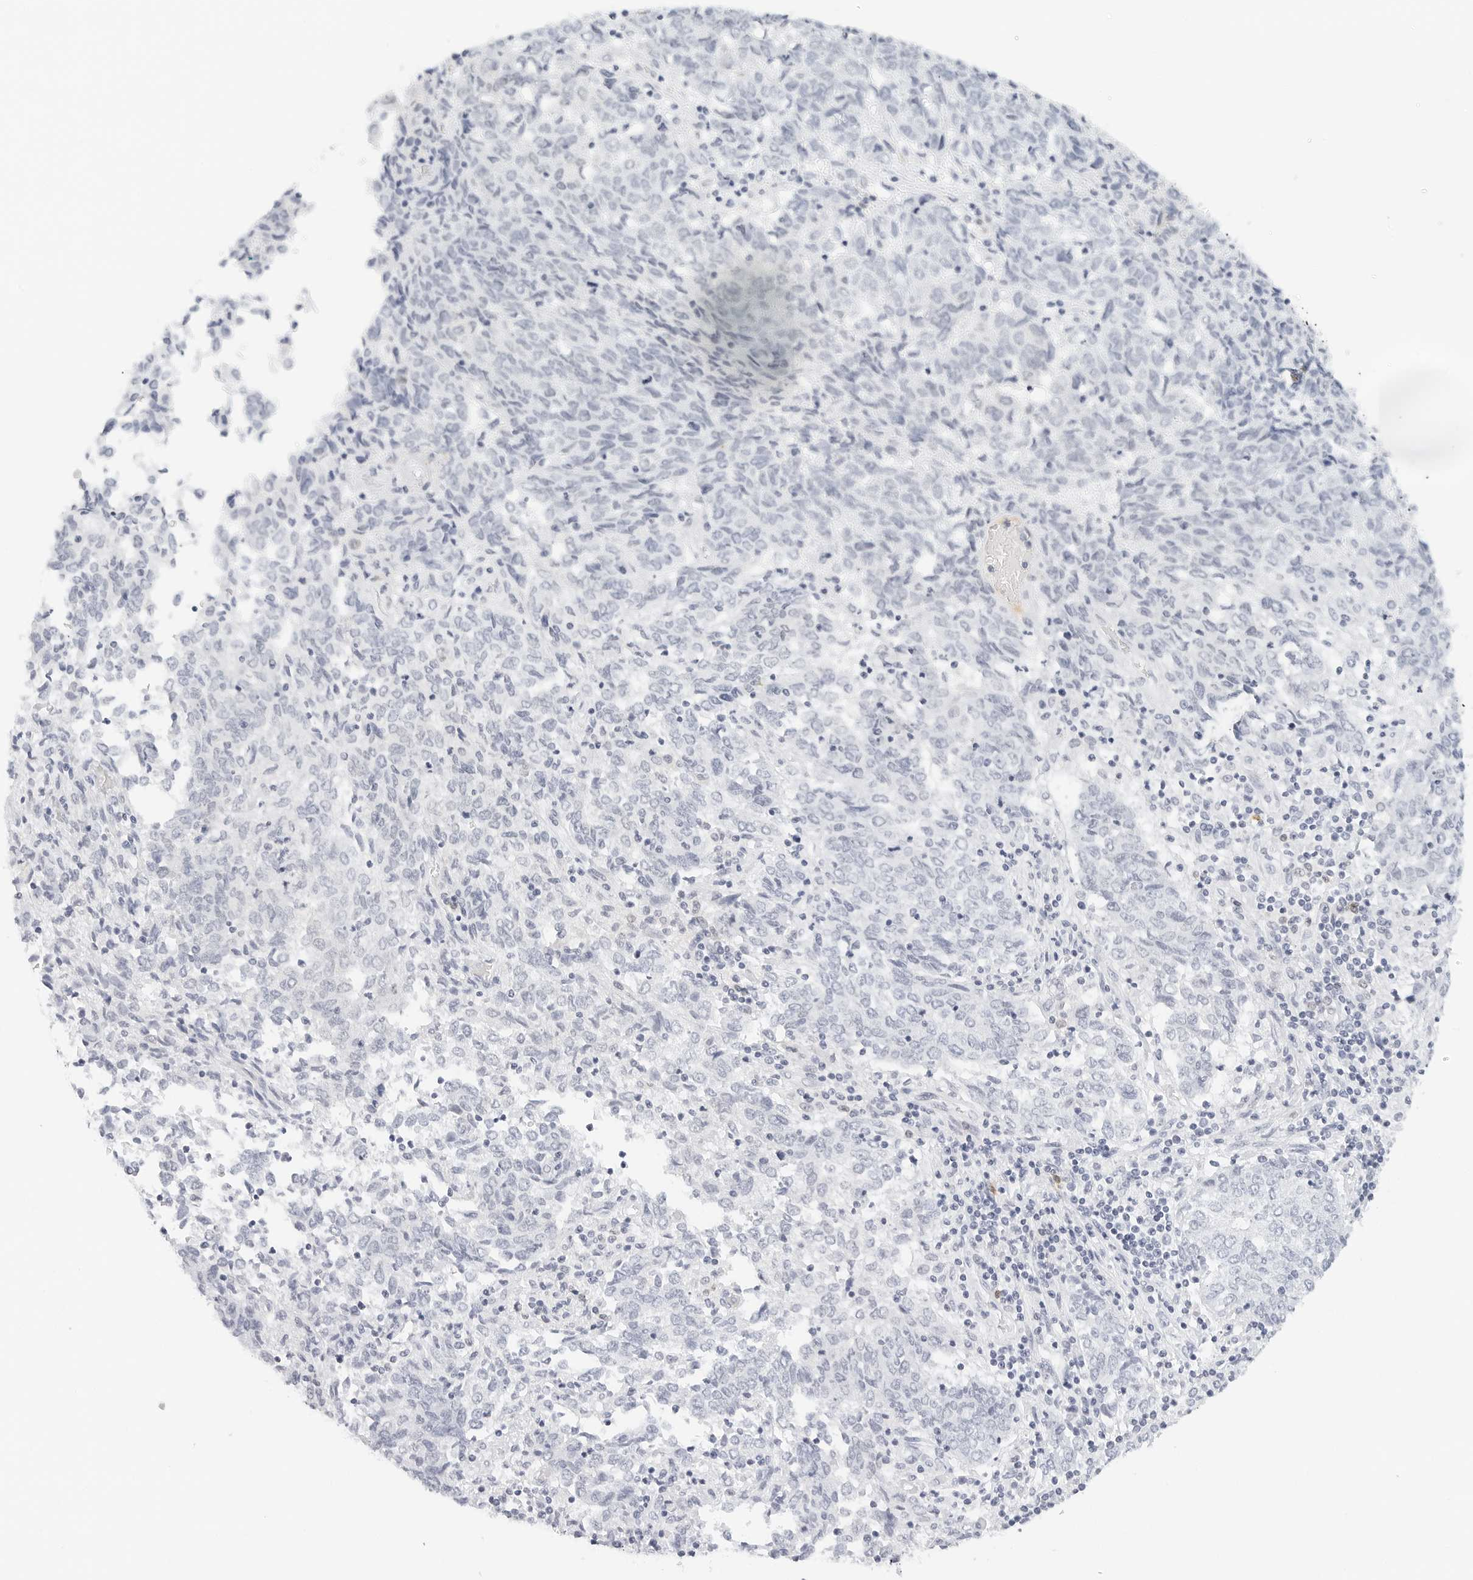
{"staining": {"intensity": "negative", "quantity": "none", "location": "none"}, "tissue": "endometrial cancer", "cell_type": "Tumor cells", "image_type": "cancer", "snomed": [{"axis": "morphology", "description": "Adenocarcinoma, NOS"}, {"axis": "topography", "description": "Endometrium"}], "caption": "Immunohistochemistry (IHC) micrograph of endometrial cancer (adenocarcinoma) stained for a protein (brown), which exhibits no expression in tumor cells.", "gene": "CD22", "patient": {"sex": "female", "age": 80}}